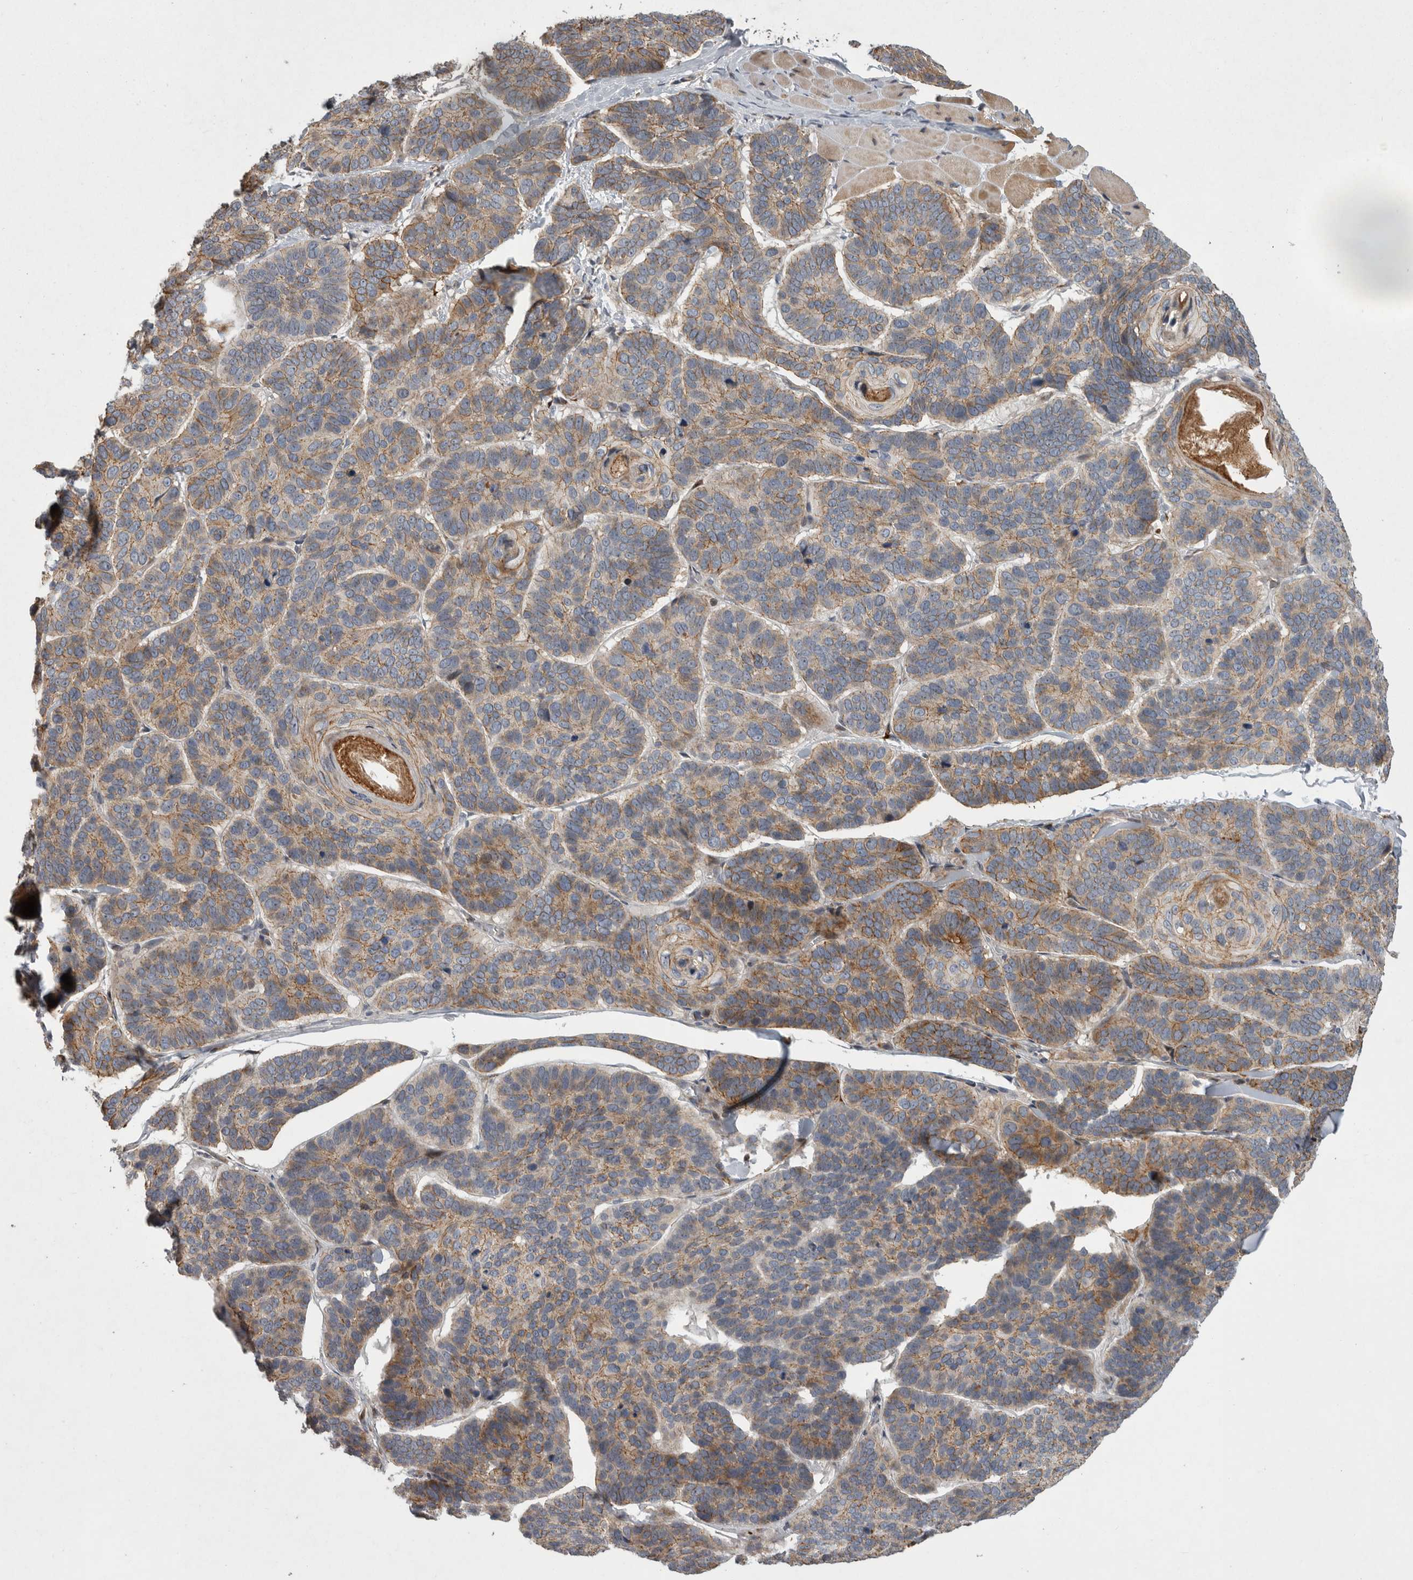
{"staining": {"intensity": "moderate", "quantity": ">75%", "location": "cytoplasmic/membranous"}, "tissue": "skin cancer", "cell_type": "Tumor cells", "image_type": "cancer", "snomed": [{"axis": "morphology", "description": "Basal cell carcinoma"}, {"axis": "topography", "description": "Skin"}], "caption": "Immunohistochemistry of skin cancer shows medium levels of moderate cytoplasmic/membranous expression in approximately >75% of tumor cells. (DAB IHC, brown staining for protein, blue staining for nuclei).", "gene": "MPDZ", "patient": {"sex": "male", "age": 62}}